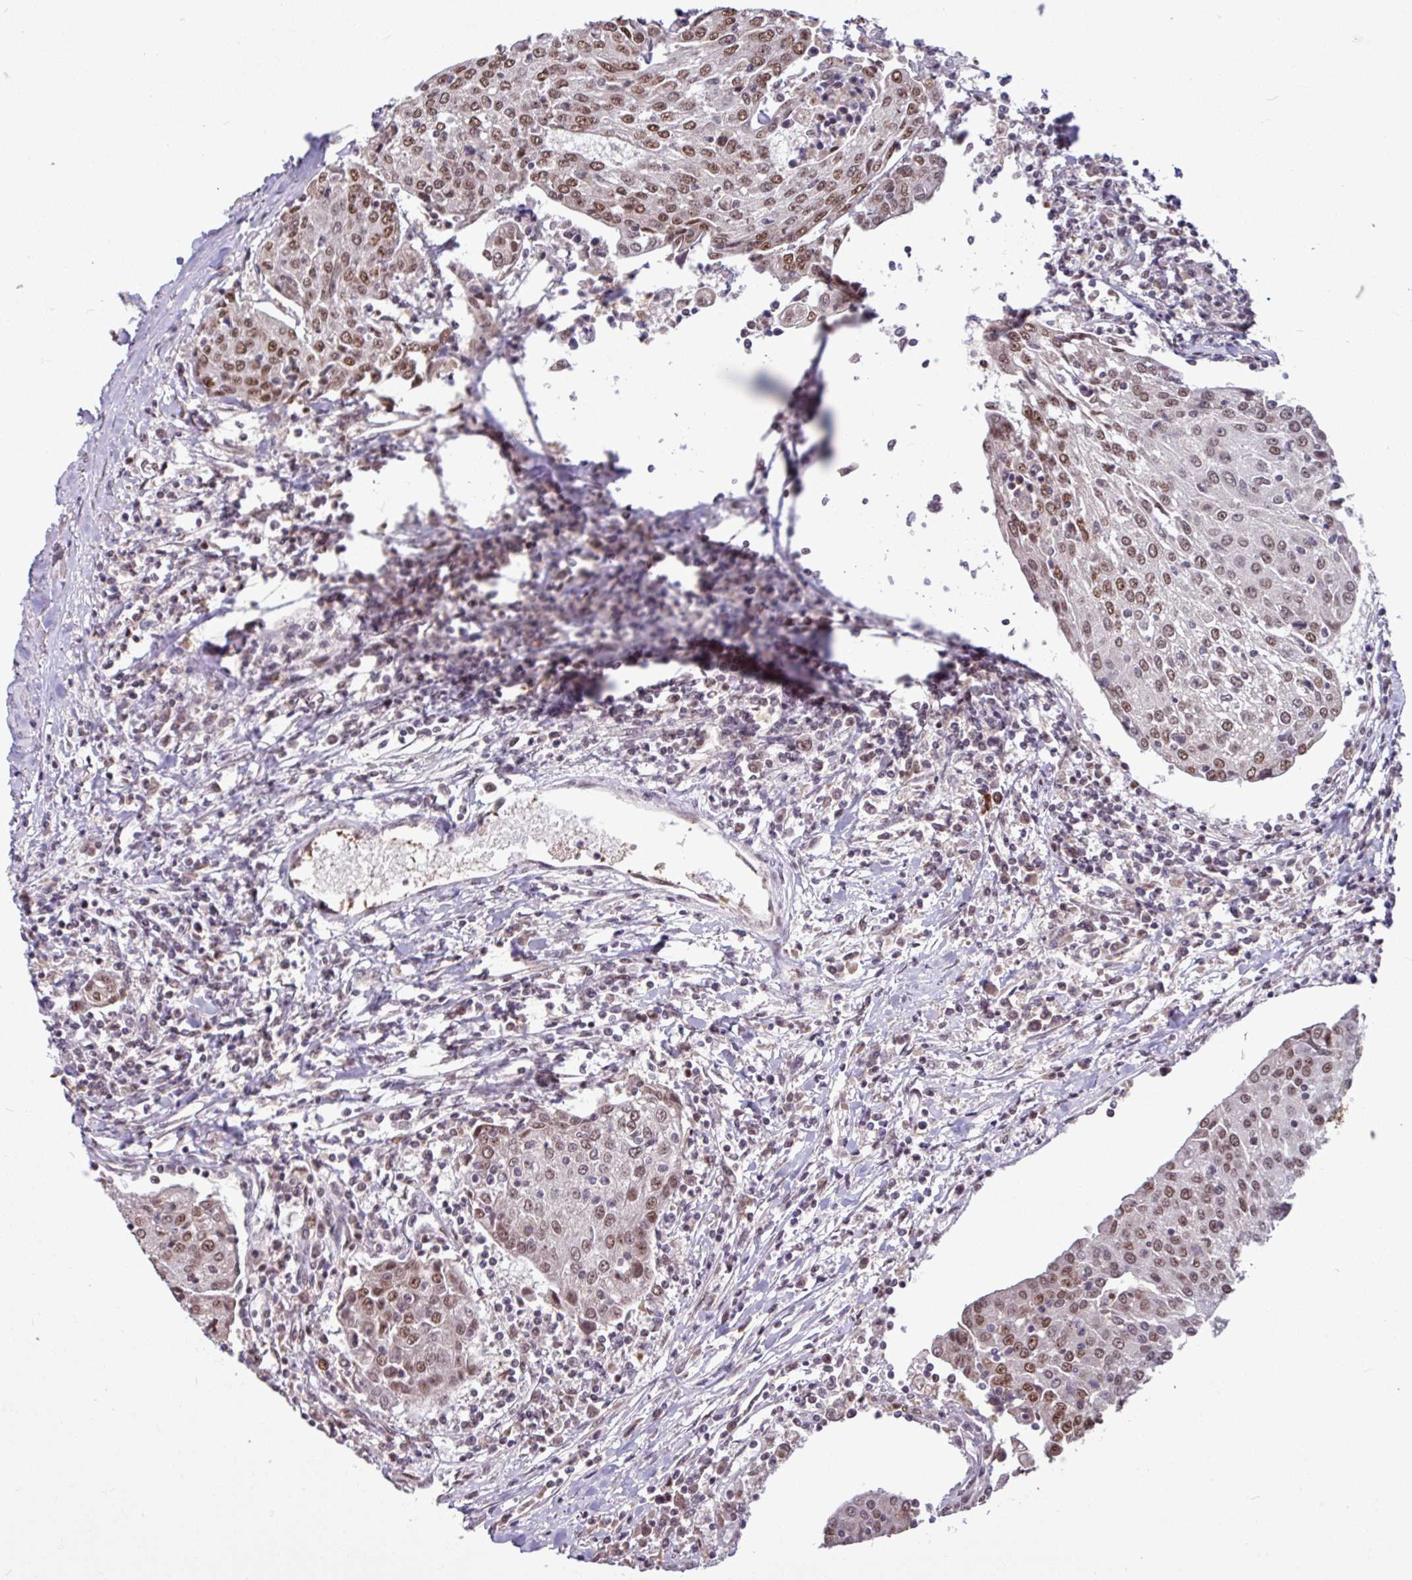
{"staining": {"intensity": "moderate", "quantity": ">75%", "location": "nuclear"}, "tissue": "urothelial cancer", "cell_type": "Tumor cells", "image_type": "cancer", "snomed": [{"axis": "morphology", "description": "Urothelial carcinoma, High grade"}, {"axis": "topography", "description": "Urinary bladder"}], "caption": "Immunohistochemical staining of human urothelial carcinoma (high-grade) displays medium levels of moderate nuclear positivity in approximately >75% of tumor cells.", "gene": "TDG", "patient": {"sex": "female", "age": 85}}